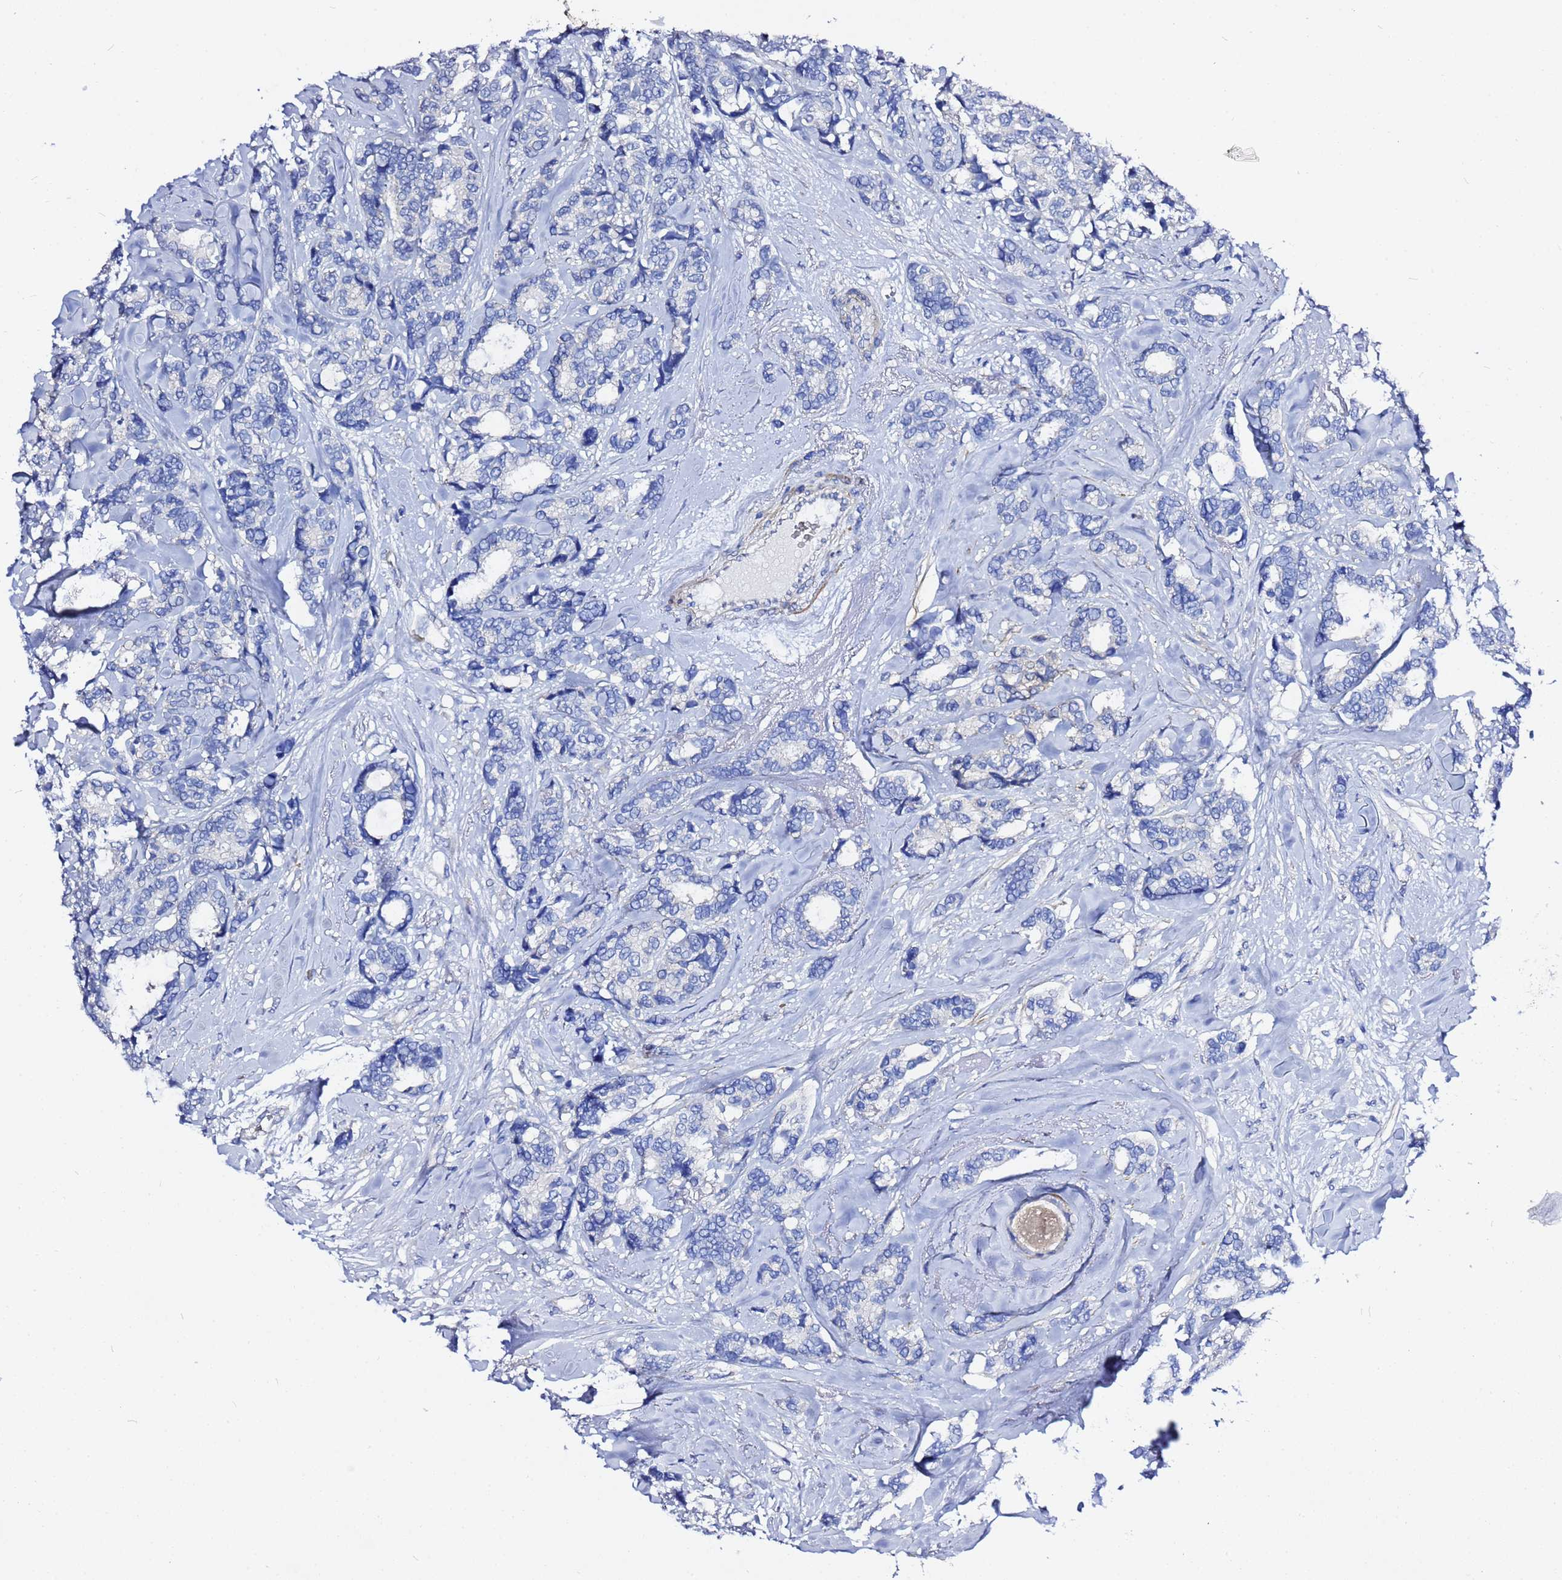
{"staining": {"intensity": "negative", "quantity": "none", "location": "none"}, "tissue": "breast cancer", "cell_type": "Tumor cells", "image_type": "cancer", "snomed": [{"axis": "morphology", "description": "Duct carcinoma"}, {"axis": "topography", "description": "Breast"}], "caption": "Tumor cells are negative for brown protein staining in intraductal carcinoma (breast).", "gene": "USP18", "patient": {"sex": "female", "age": 87}}